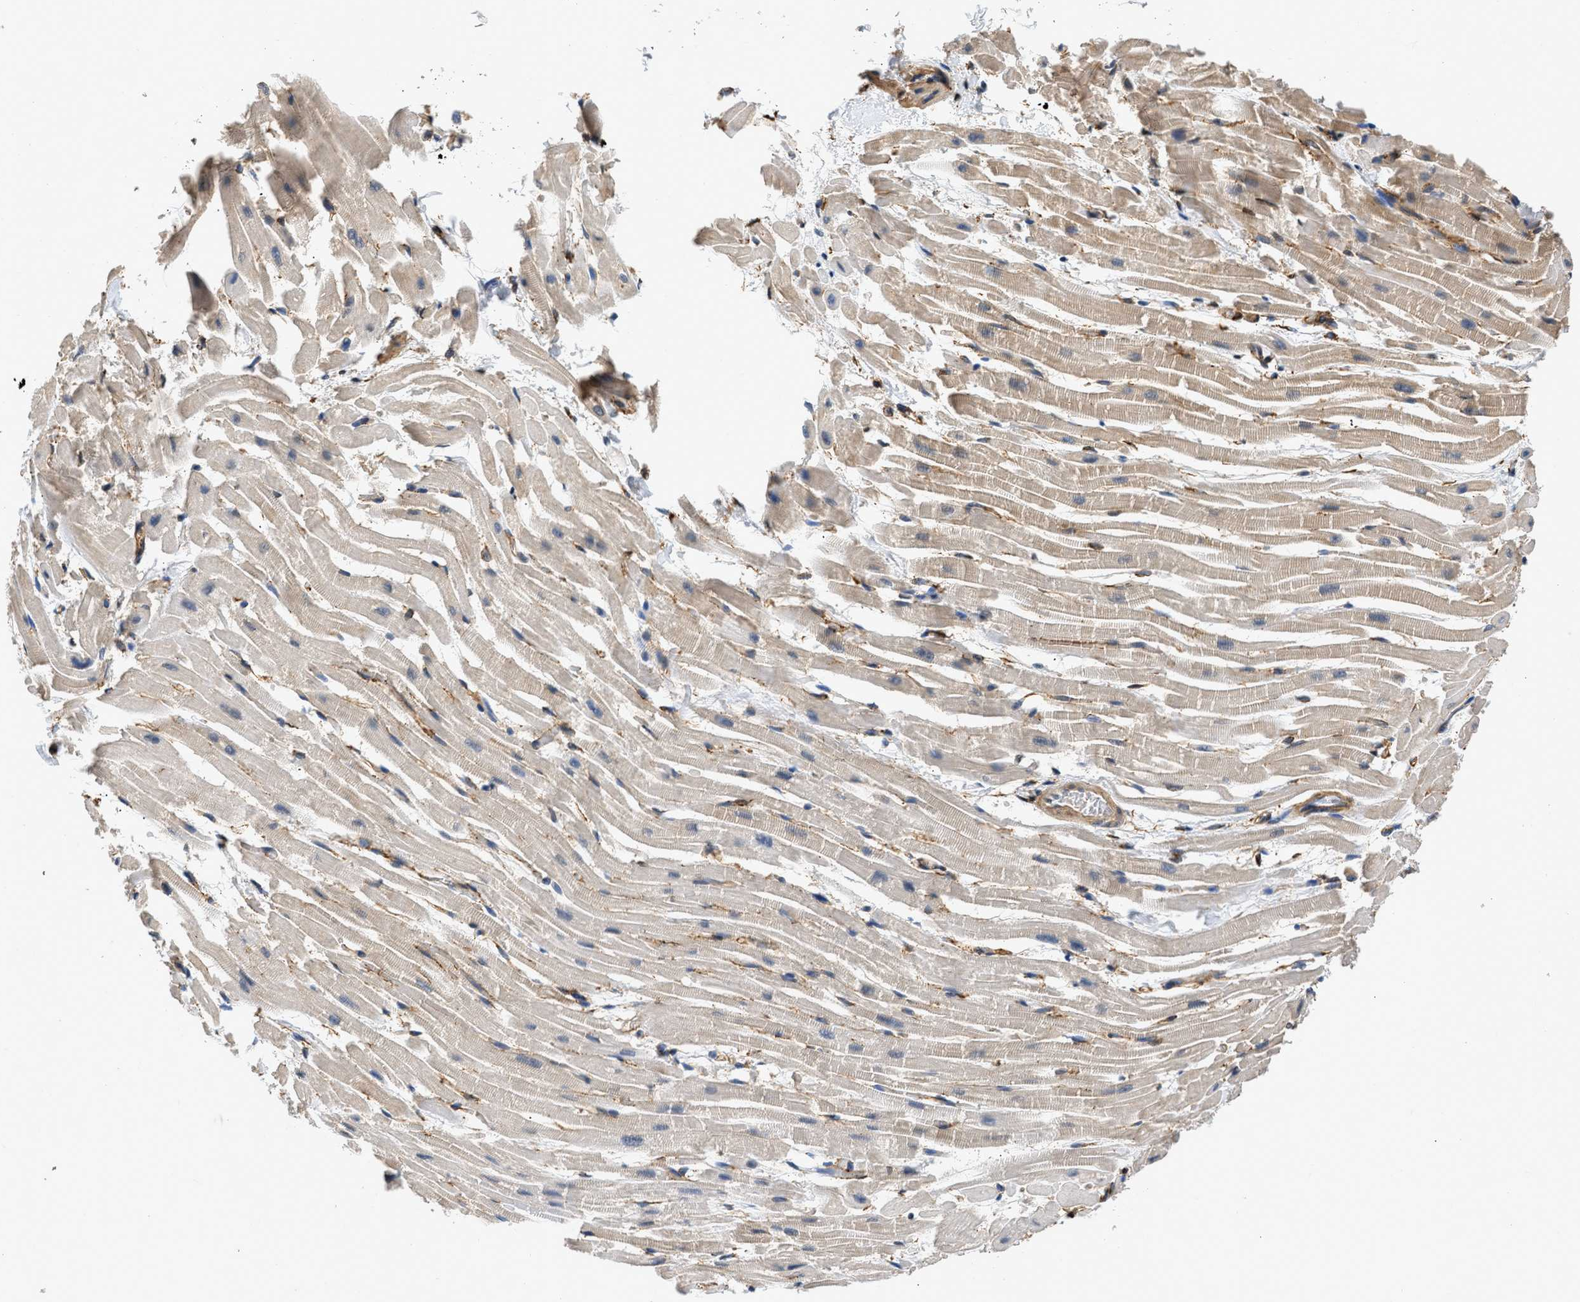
{"staining": {"intensity": "moderate", "quantity": "<25%", "location": "cytoplasmic/membranous"}, "tissue": "heart muscle", "cell_type": "Cardiomyocytes", "image_type": "normal", "snomed": [{"axis": "morphology", "description": "Normal tissue, NOS"}, {"axis": "topography", "description": "Heart"}], "caption": "DAB (3,3'-diaminobenzidine) immunohistochemical staining of benign heart muscle reveals moderate cytoplasmic/membranous protein positivity in about <25% of cardiomyocytes. (DAB (3,3'-diaminobenzidine) = brown stain, brightfield microscopy at high magnification).", "gene": "SEPTIN2", "patient": {"sex": "male", "age": 45}}